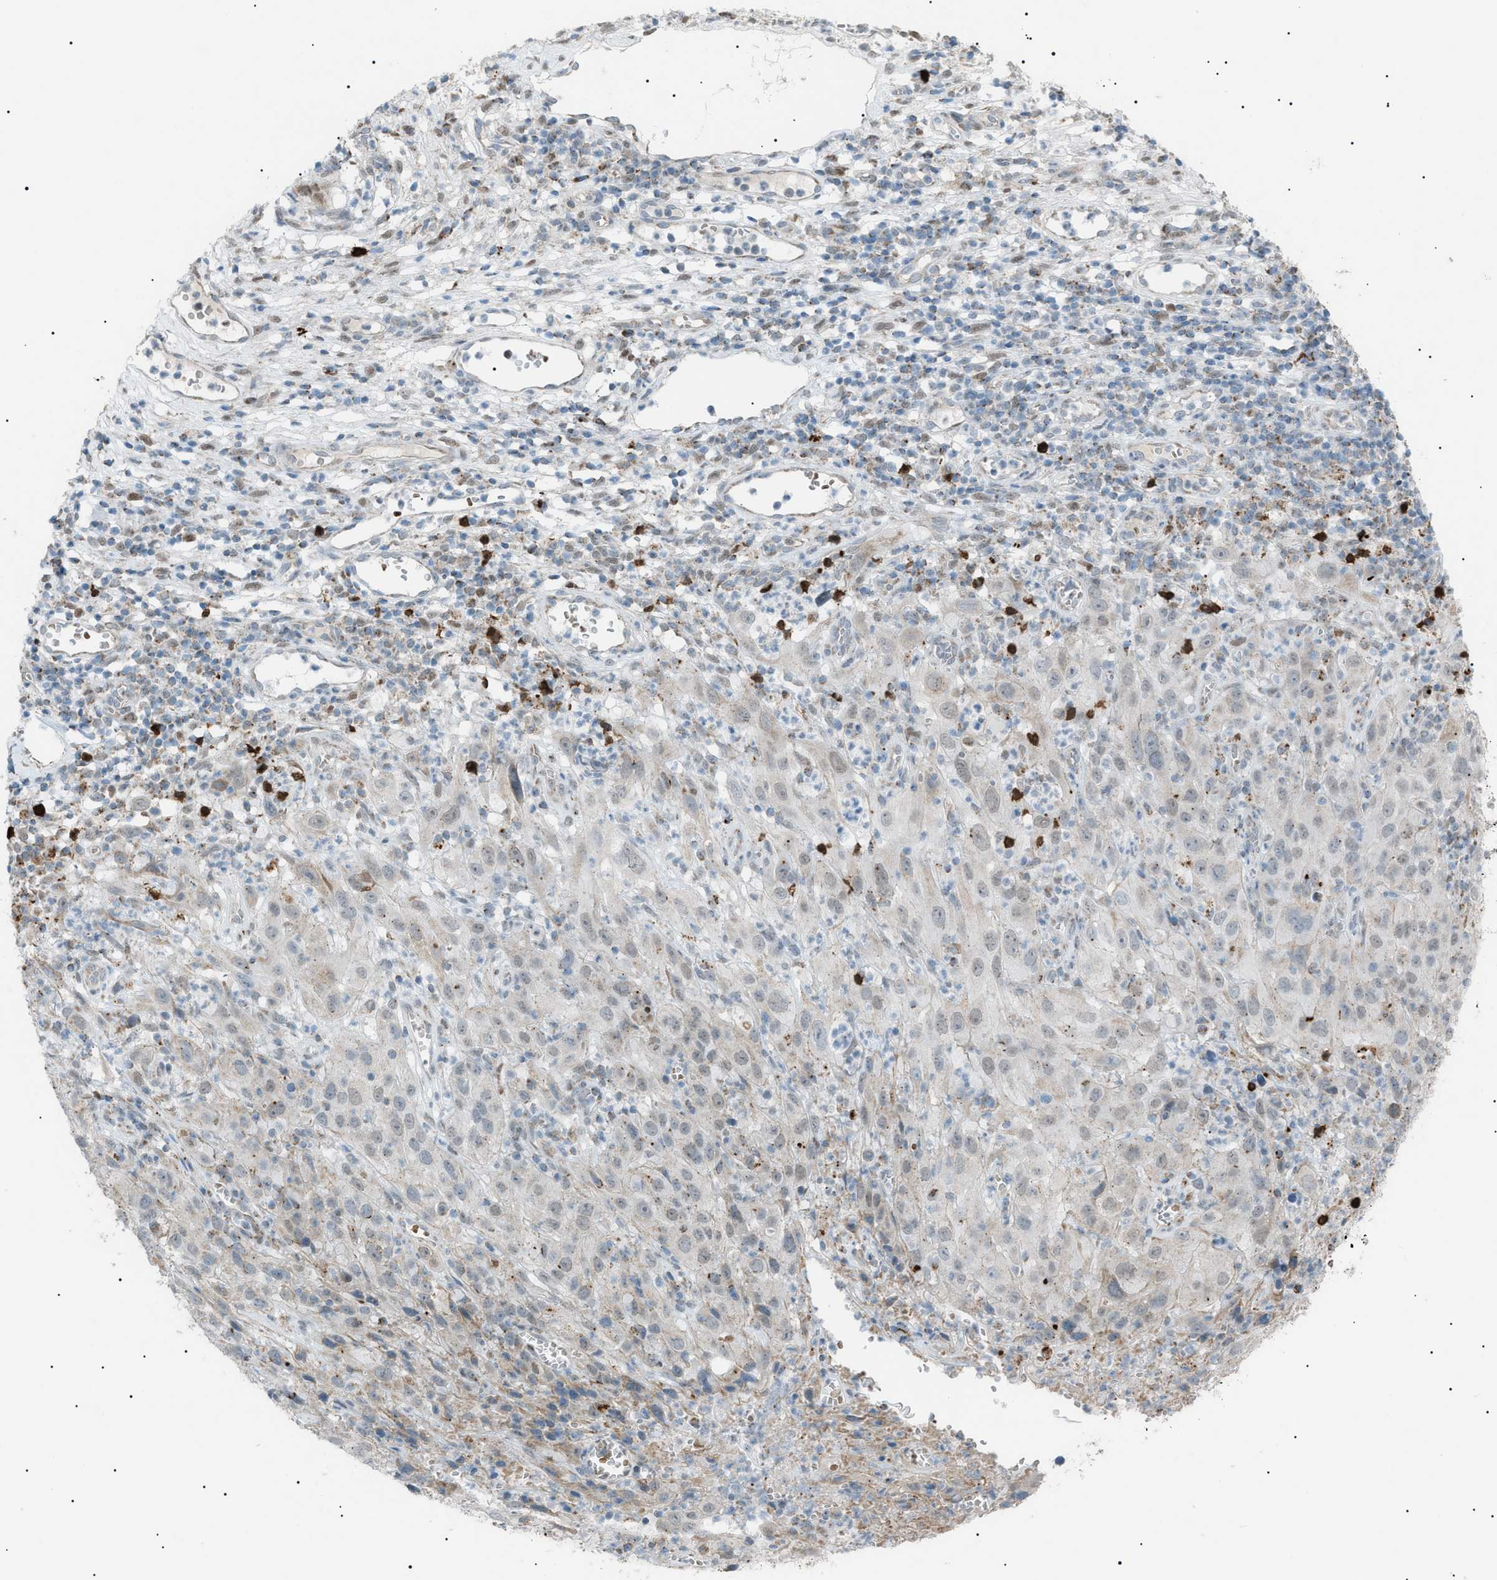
{"staining": {"intensity": "weak", "quantity": "<25%", "location": "cytoplasmic/membranous"}, "tissue": "cervical cancer", "cell_type": "Tumor cells", "image_type": "cancer", "snomed": [{"axis": "morphology", "description": "Squamous cell carcinoma, NOS"}, {"axis": "topography", "description": "Cervix"}], "caption": "A histopathology image of human cervical cancer is negative for staining in tumor cells. (DAB (3,3'-diaminobenzidine) immunohistochemistry with hematoxylin counter stain).", "gene": "ZNF516", "patient": {"sex": "female", "age": 32}}